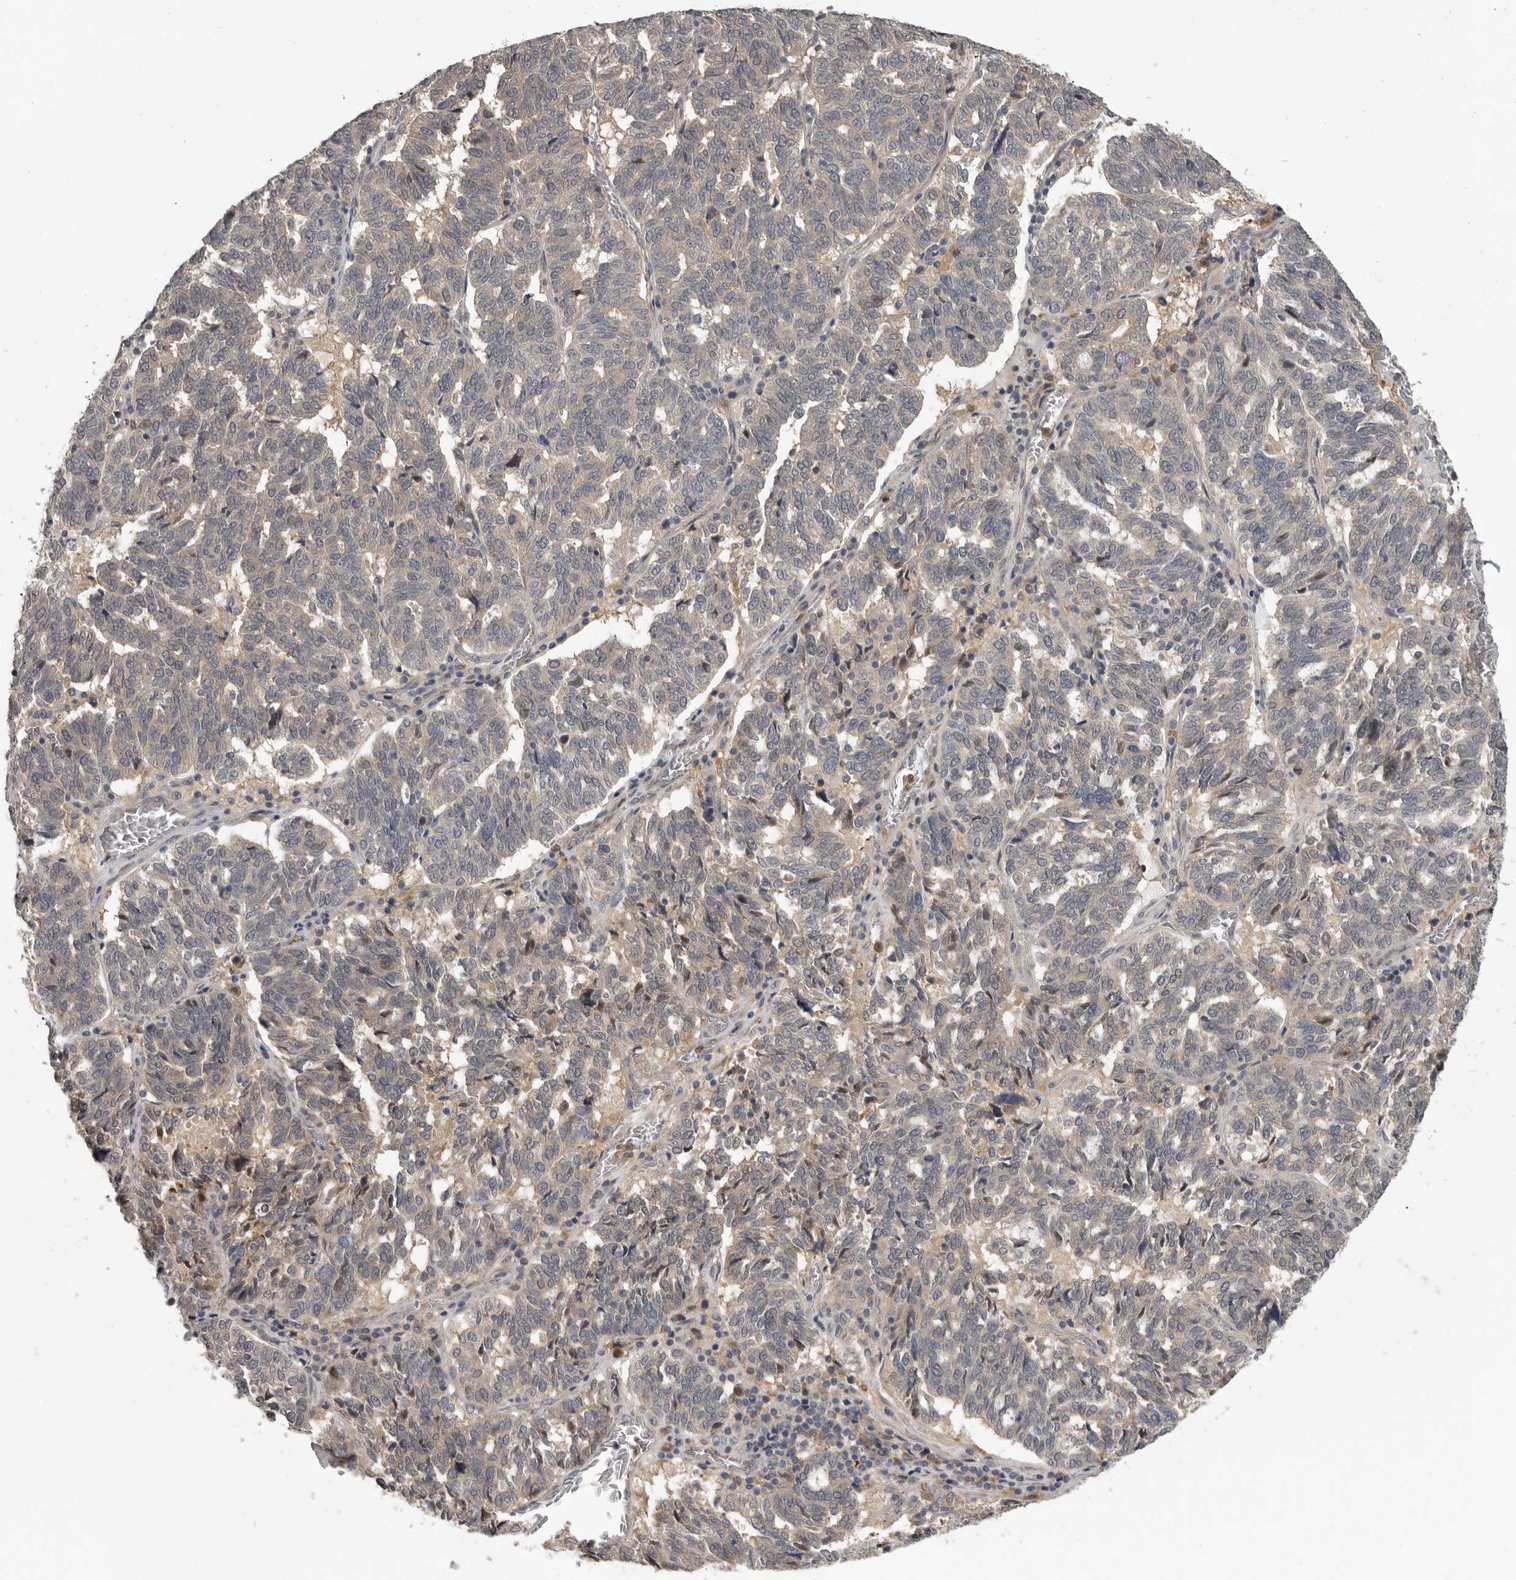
{"staining": {"intensity": "weak", "quantity": ">75%", "location": "cytoplasmic/membranous"}, "tissue": "ovarian cancer", "cell_type": "Tumor cells", "image_type": "cancer", "snomed": [{"axis": "morphology", "description": "Cystadenocarcinoma, serous, NOS"}, {"axis": "topography", "description": "Ovary"}], "caption": "Ovarian serous cystadenocarcinoma stained with a brown dye demonstrates weak cytoplasmic/membranous positive staining in approximately >75% of tumor cells.", "gene": "RALGPS2", "patient": {"sex": "female", "age": 59}}